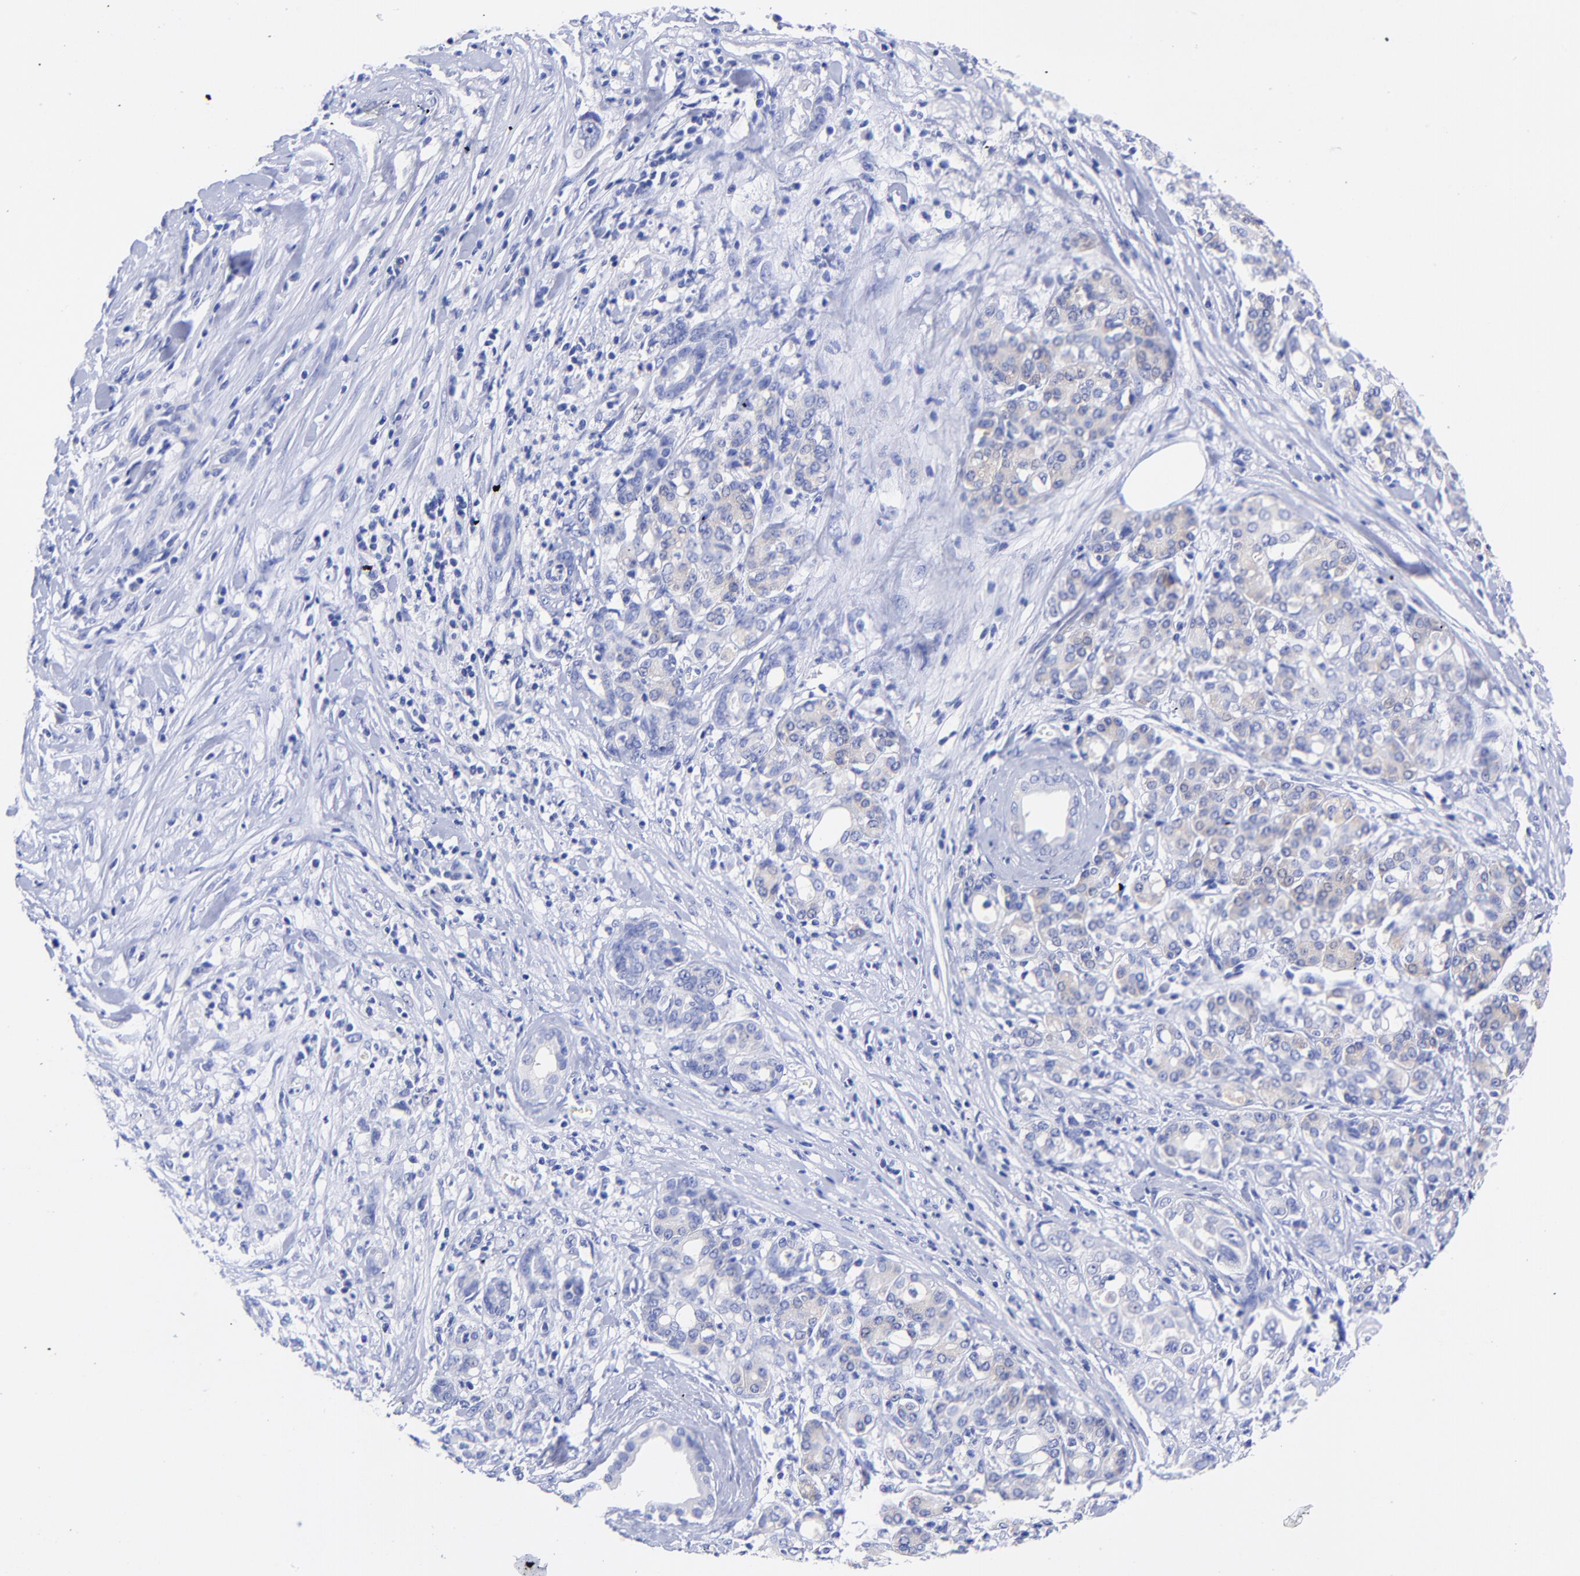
{"staining": {"intensity": "weak", "quantity": "<25%", "location": "cytoplasmic/membranous"}, "tissue": "pancreatic cancer", "cell_type": "Tumor cells", "image_type": "cancer", "snomed": [{"axis": "morphology", "description": "Adenocarcinoma, NOS"}, {"axis": "topography", "description": "Pancreas"}], "caption": "DAB immunohistochemical staining of pancreatic cancer reveals no significant expression in tumor cells.", "gene": "GPHN", "patient": {"sex": "female", "age": 52}}